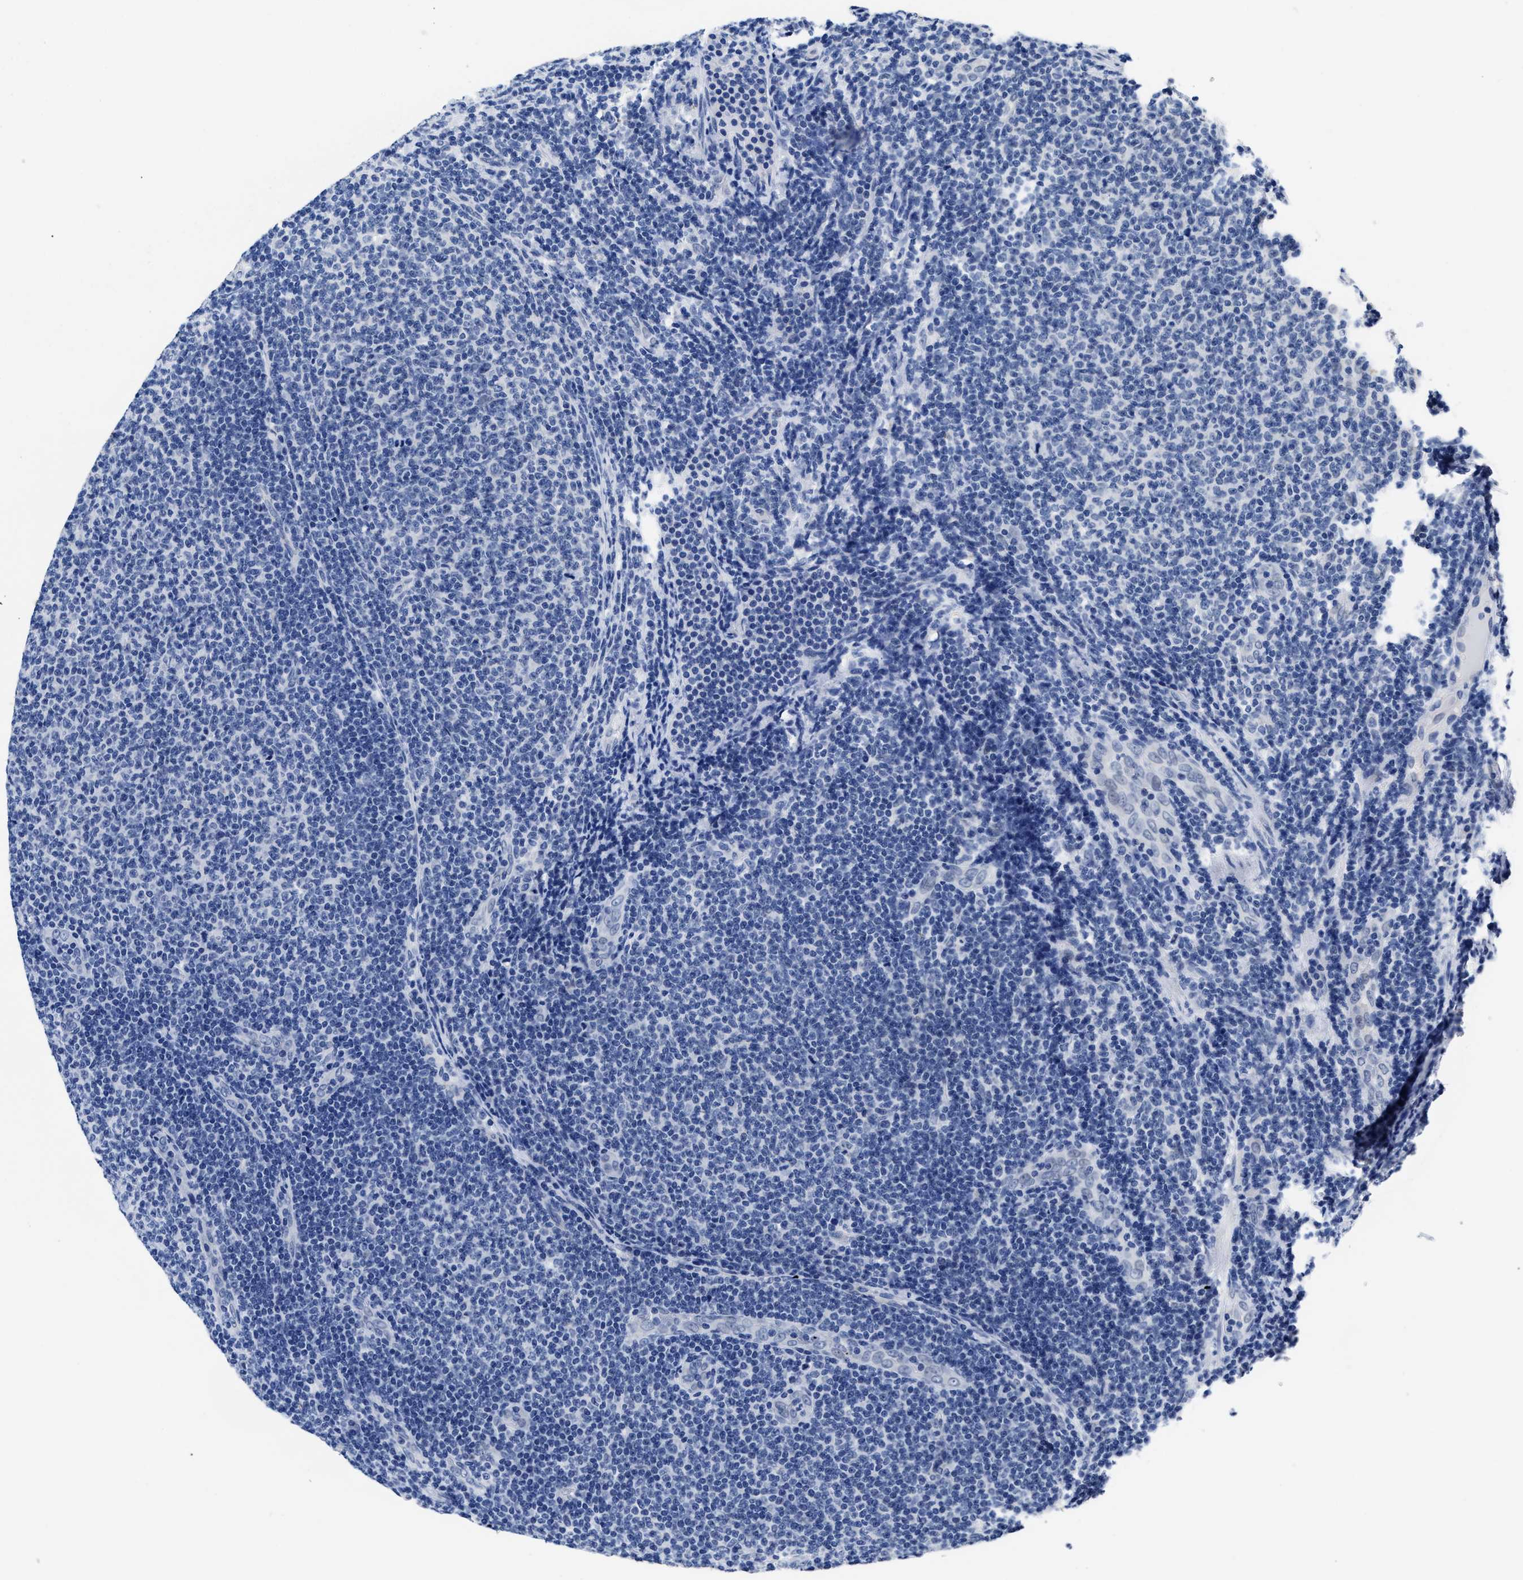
{"staining": {"intensity": "negative", "quantity": "none", "location": "none"}, "tissue": "lymphoma", "cell_type": "Tumor cells", "image_type": "cancer", "snomed": [{"axis": "morphology", "description": "Malignant lymphoma, non-Hodgkin's type, Low grade"}, {"axis": "topography", "description": "Lymph node"}], "caption": "The micrograph exhibits no staining of tumor cells in malignant lymphoma, non-Hodgkin's type (low-grade). (Brightfield microscopy of DAB IHC at high magnification).", "gene": "HOOK1", "patient": {"sex": "male", "age": 66}}